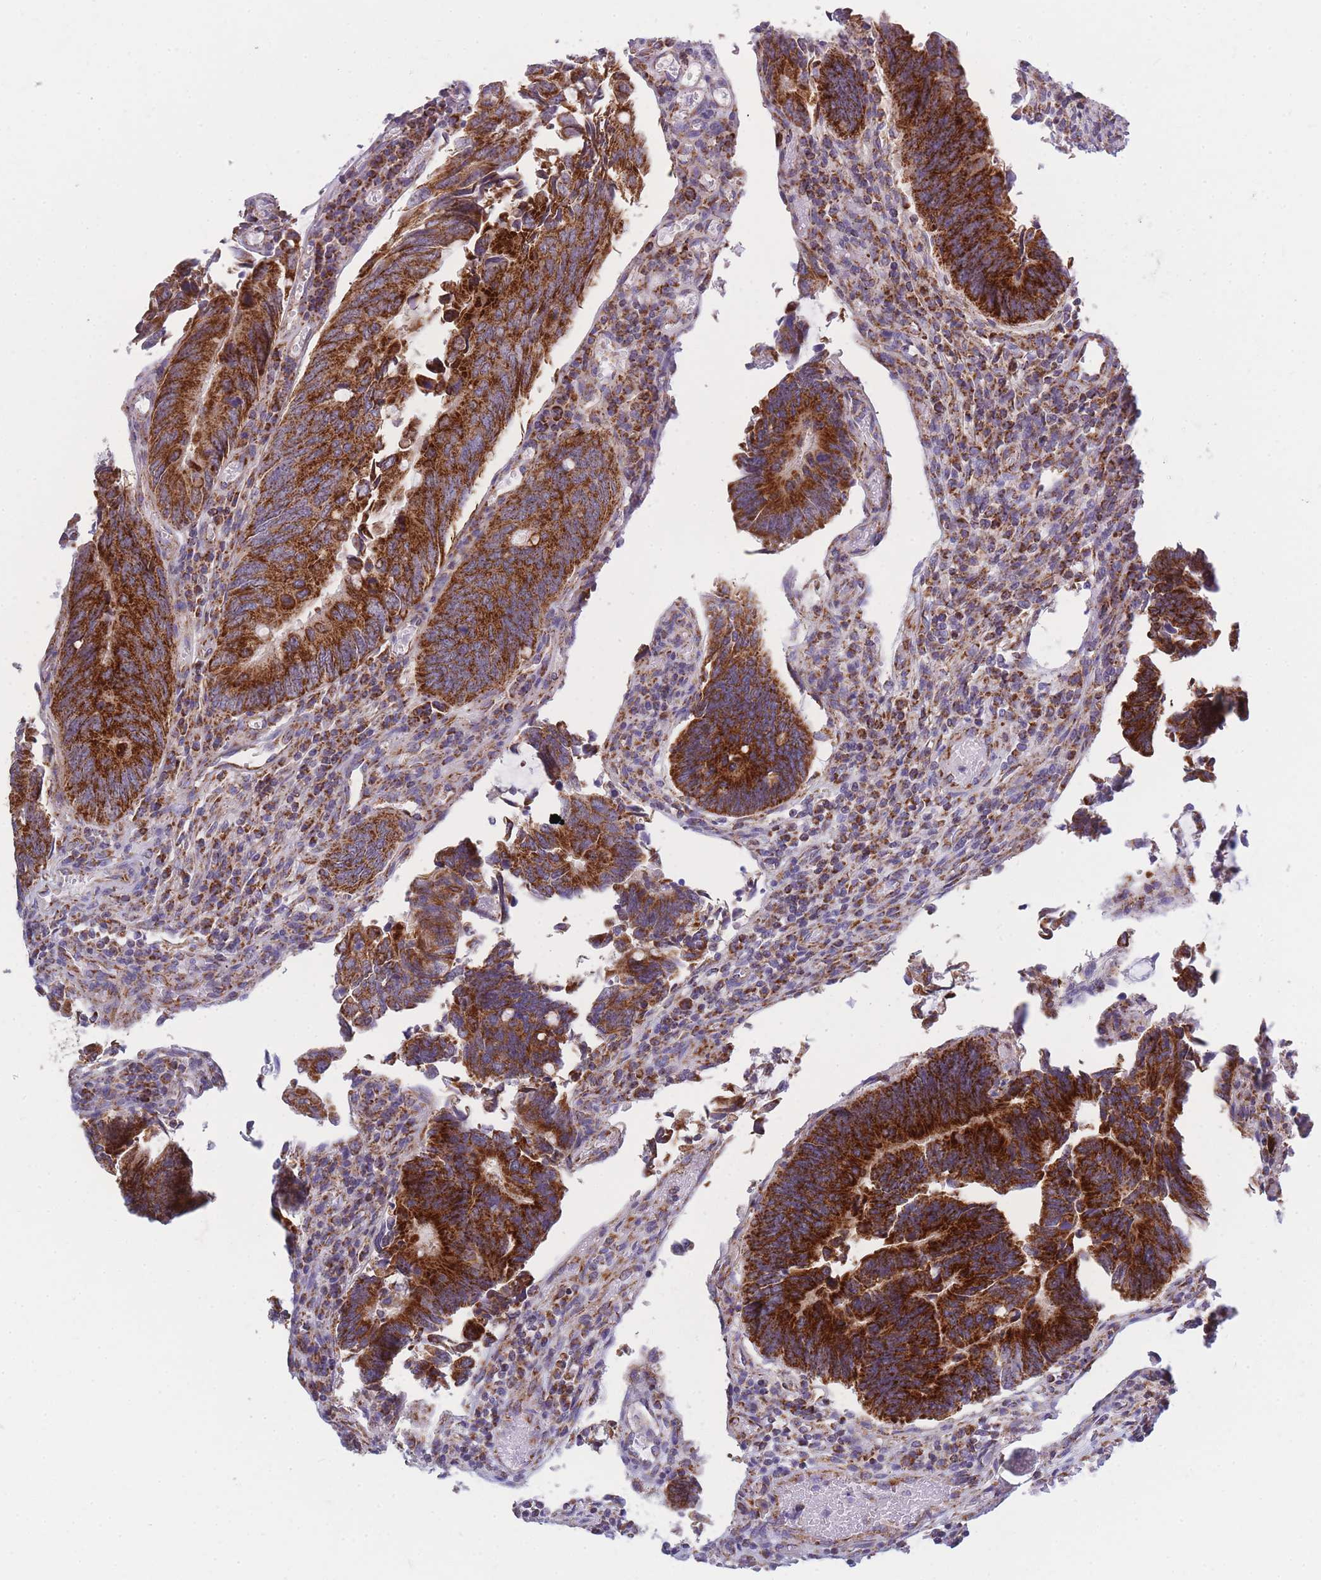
{"staining": {"intensity": "strong", "quantity": ">75%", "location": "cytoplasmic/membranous"}, "tissue": "colorectal cancer", "cell_type": "Tumor cells", "image_type": "cancer", "snomed": [{"axis": "morphology", "description": "Adenocarcinoma, NOS"}, {"axis": "topography", "description": "Colon"}], "caption": "Tumor cells show high levels of strong cytoplasmic/membranous positivity in approximately >75% of cells in human colorectal adenocarcinoma.", "gene": "MRPS11", "patient": {"sex": "male", "age": 87}}